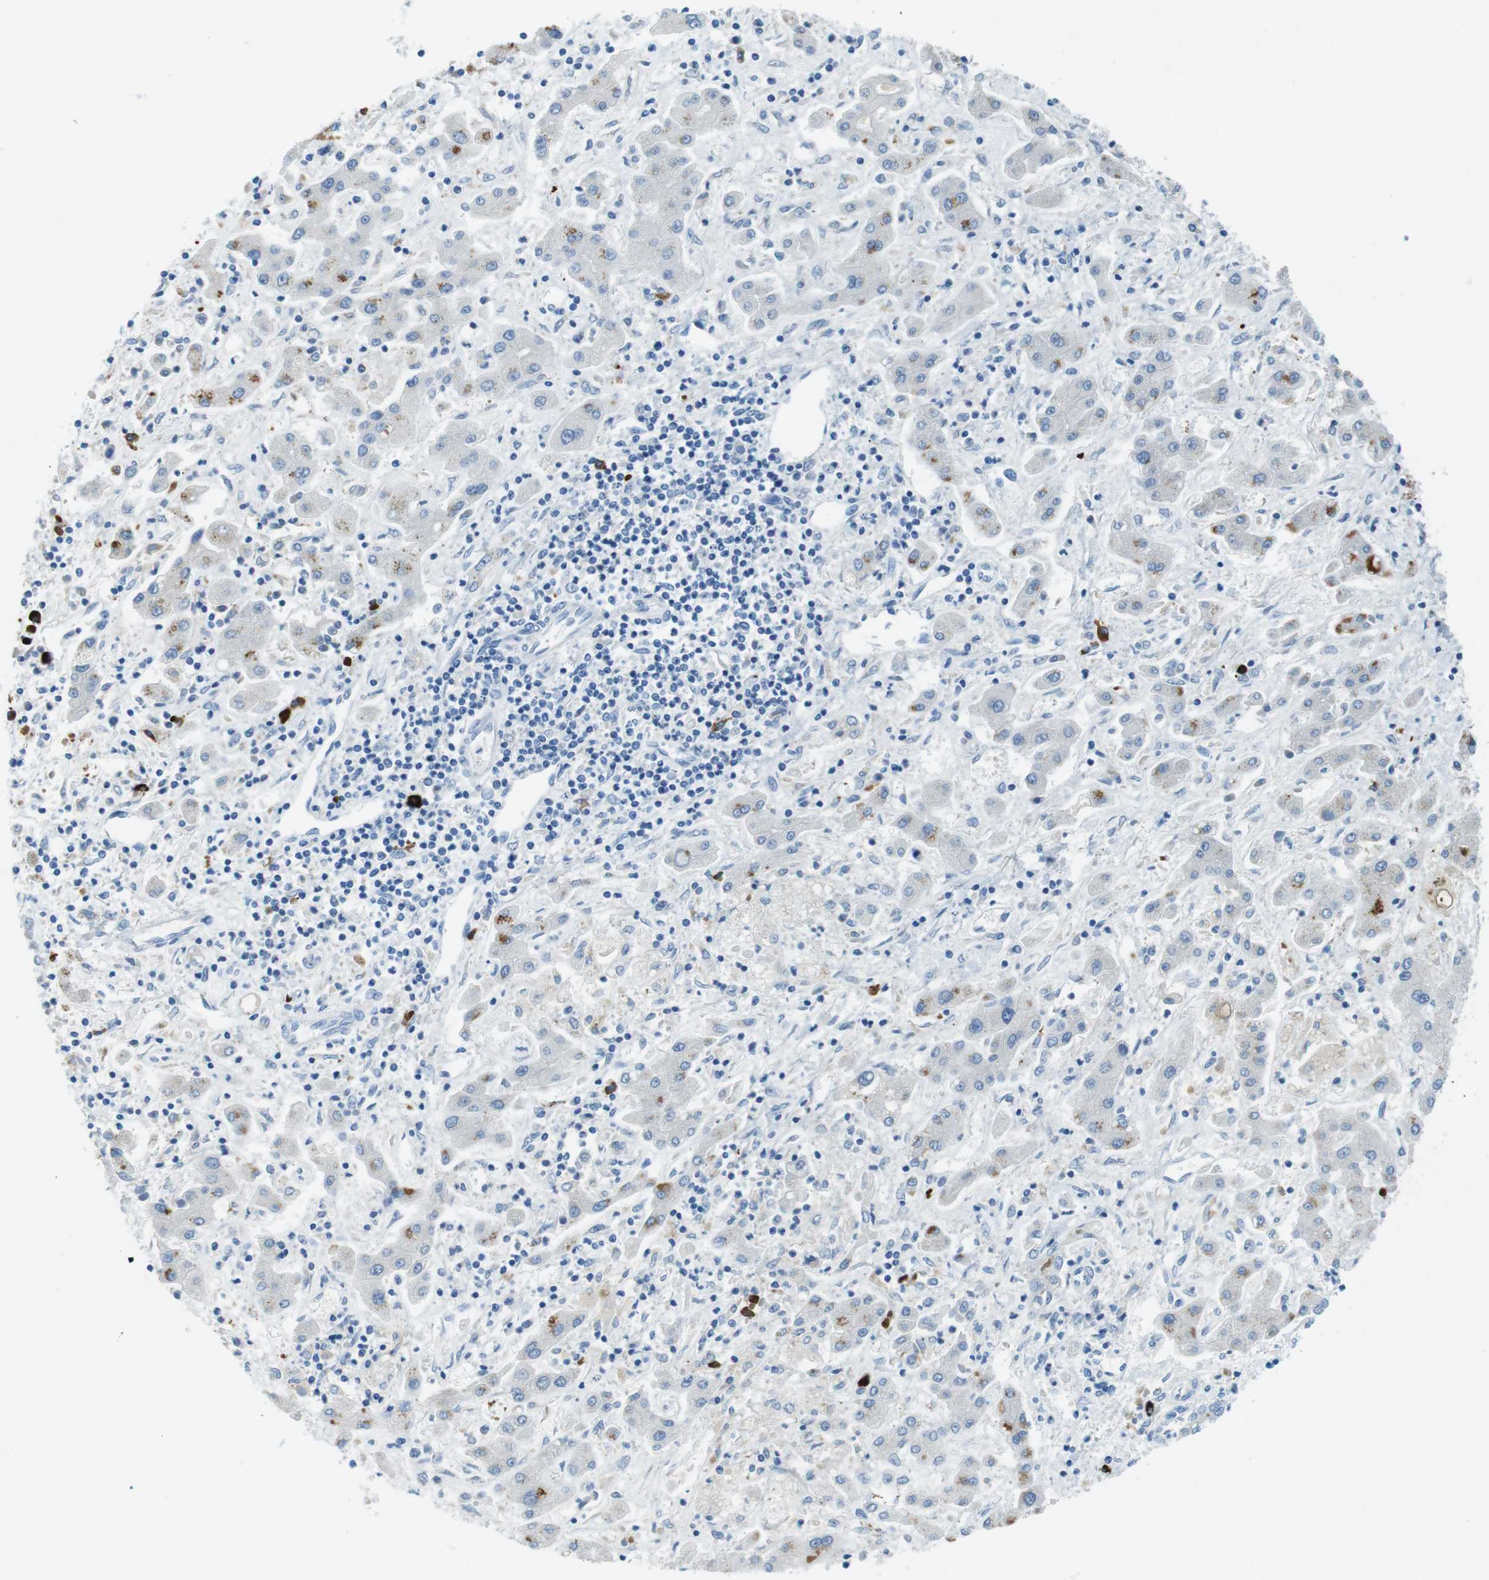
{"staining": {"intensity": "negative", "quantity": "none", "location": "none"}, "tissue": "liver cancer", "cell_type": "Tumor cells", "image_type": "cancer", "snomed": [{"axis": "morphology", "description": "Cholangiocarcinoma"}, {"axis": "topography", "description": "Liver"}], "caption": "A high-resolution micrograph shows immunohistochemistry staining of liver cholangiocarcinoma, which reveals no significant staining in tumor cells.", "gene": "SLC35A3", "patient": {"sex": "male", "age": 50}}